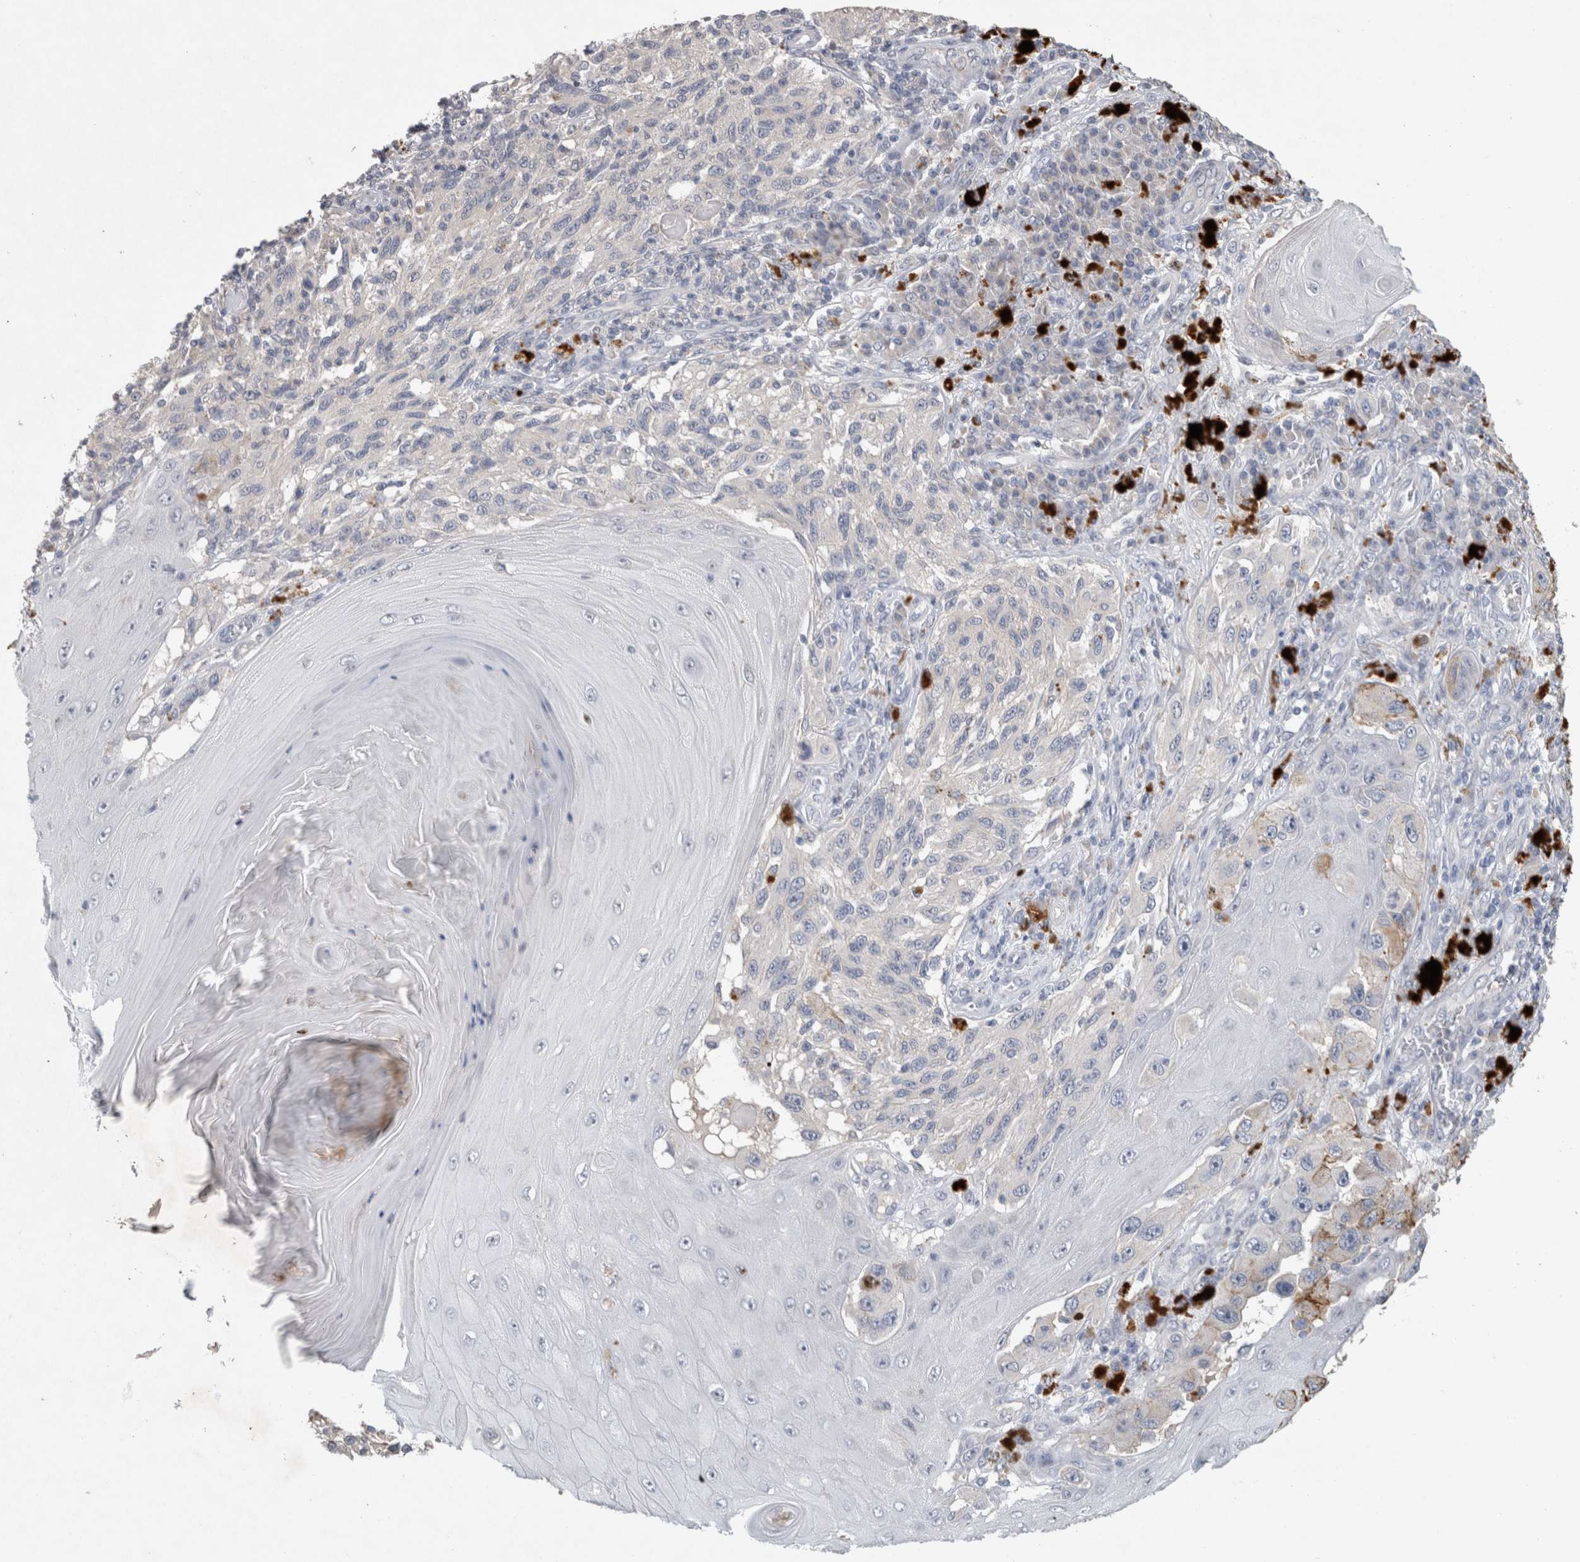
{"staining": {"intensity": "negative", "quantity": "none", "location": "none"}, "tissue": "melanoma", "cell_type": "Tumor cells", "image_type": "cancer", "snomed": [{"axis": "morphology", "description": "Malignant melanoma, NOS"}, {"axis": "topography", "description": "Skin"}], "caption": "Immunohistochemical staining of human melanoma shows no significant expression in tumor cells.", "gene": "HEXD", "patient": {"sex": "female", "age": 73}}